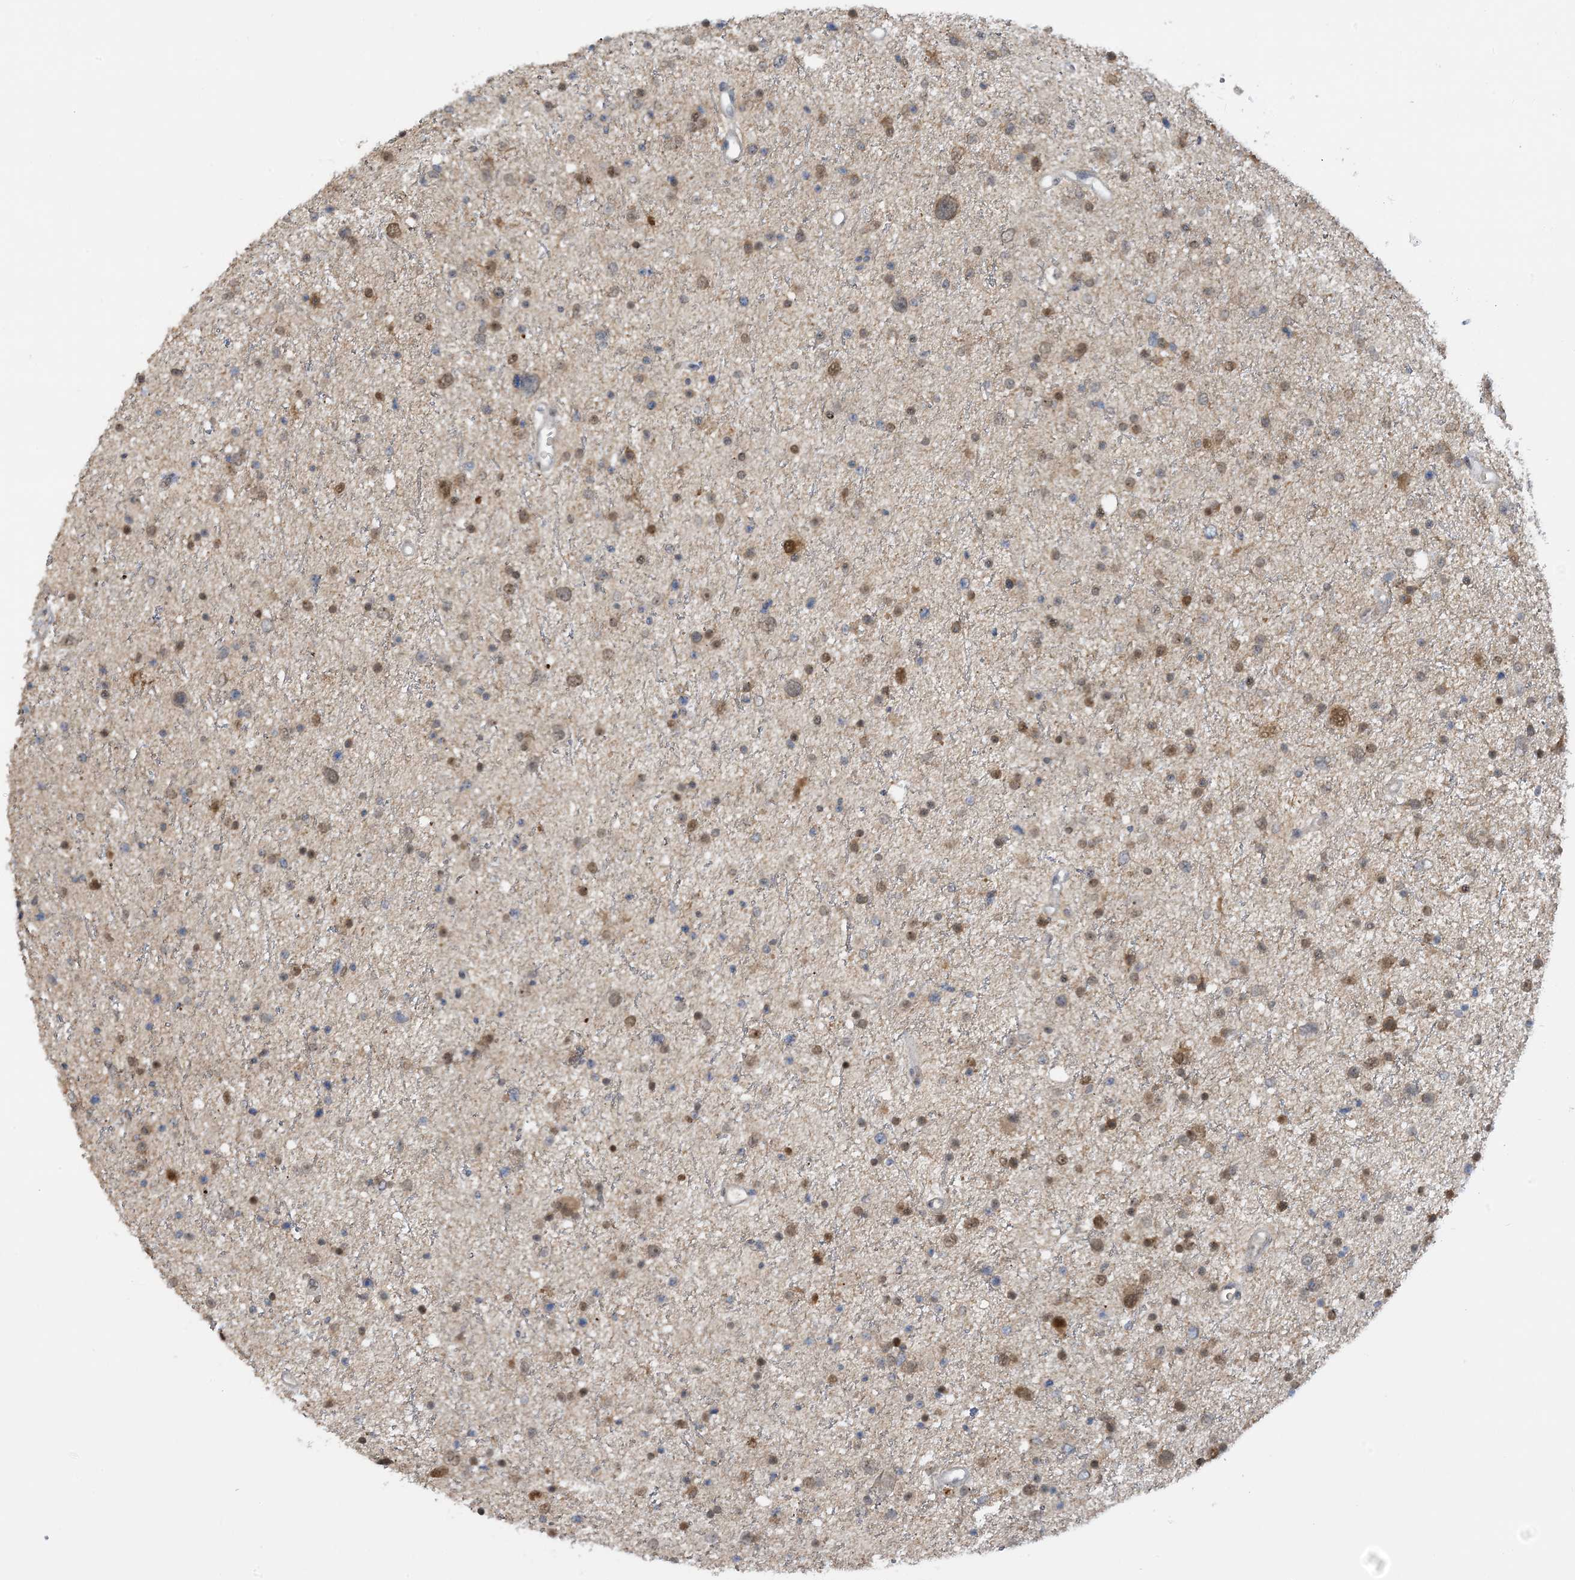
{"staining": {"intensity": "moderate", "quantity": ">75%", "location": "cytoplasmic/membranous,nuclear"}, "tissue": "glioma", "cell_type": "Tumor cells", "image_type": "cancer", "snomed": [{"axis": "morphology", "description": "Glioma, malignant, Low grade"}, {"axis": "topography", "description": "Brain"}], "caption": "Immunohistochemical staining of glioma reveals moderate cytoplasmic/membranous and nuclear protein expression in approximately >75% of tumor cells. (IHC, brightfield microscopy, high magnification).", "gene": "UBE2E1", "patient": {"sex": "female", "age": 37}}